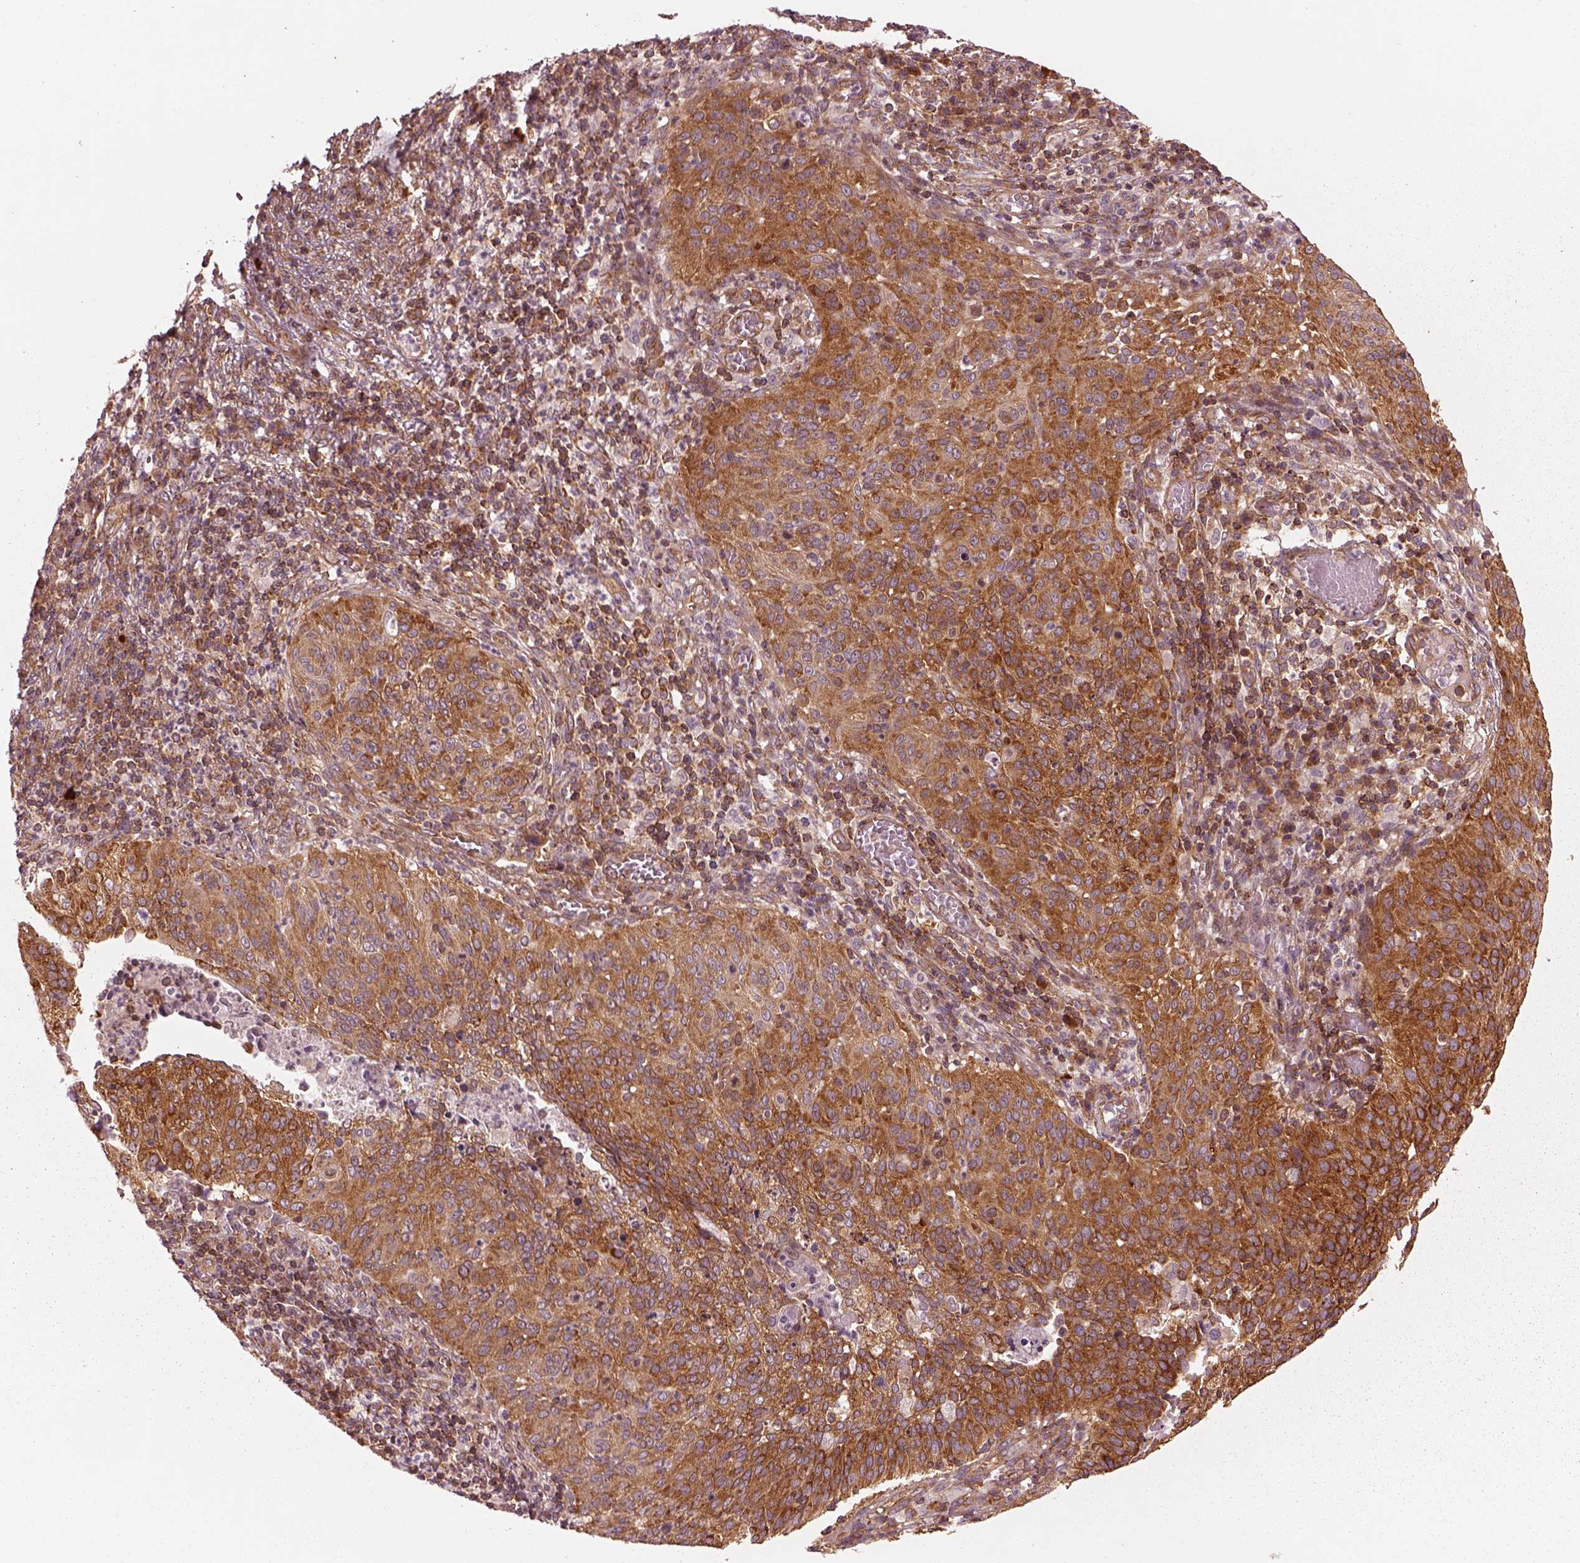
{"staining": {"intensity": "moderate", "quantity": ">75%", "location": "cytoplasmic/membranous"}, "tissue": "cervical cancer", "cell_type": "Tumor cells", "image_type": "cancer", "snomed": [{"axis": "morphology", "description": "Squamous cell carcinoma, NOS"}, {"axis": "topography", "description": "Cervix"}], "caption": "The image exhibits a brown stain indicating the presence of a protein in the cytoplasmic/membranous of tumor cells in cervical cancer (squamous cell carcinoma). The staining is performed using DAB (3,3'-diaminobenzidine) brown chromogen to label protein expression. The nuclei are counter-stained blue using hematoxylin.", "gene": "LSM14A", "patient": {"sex": "female", "age": 39}}